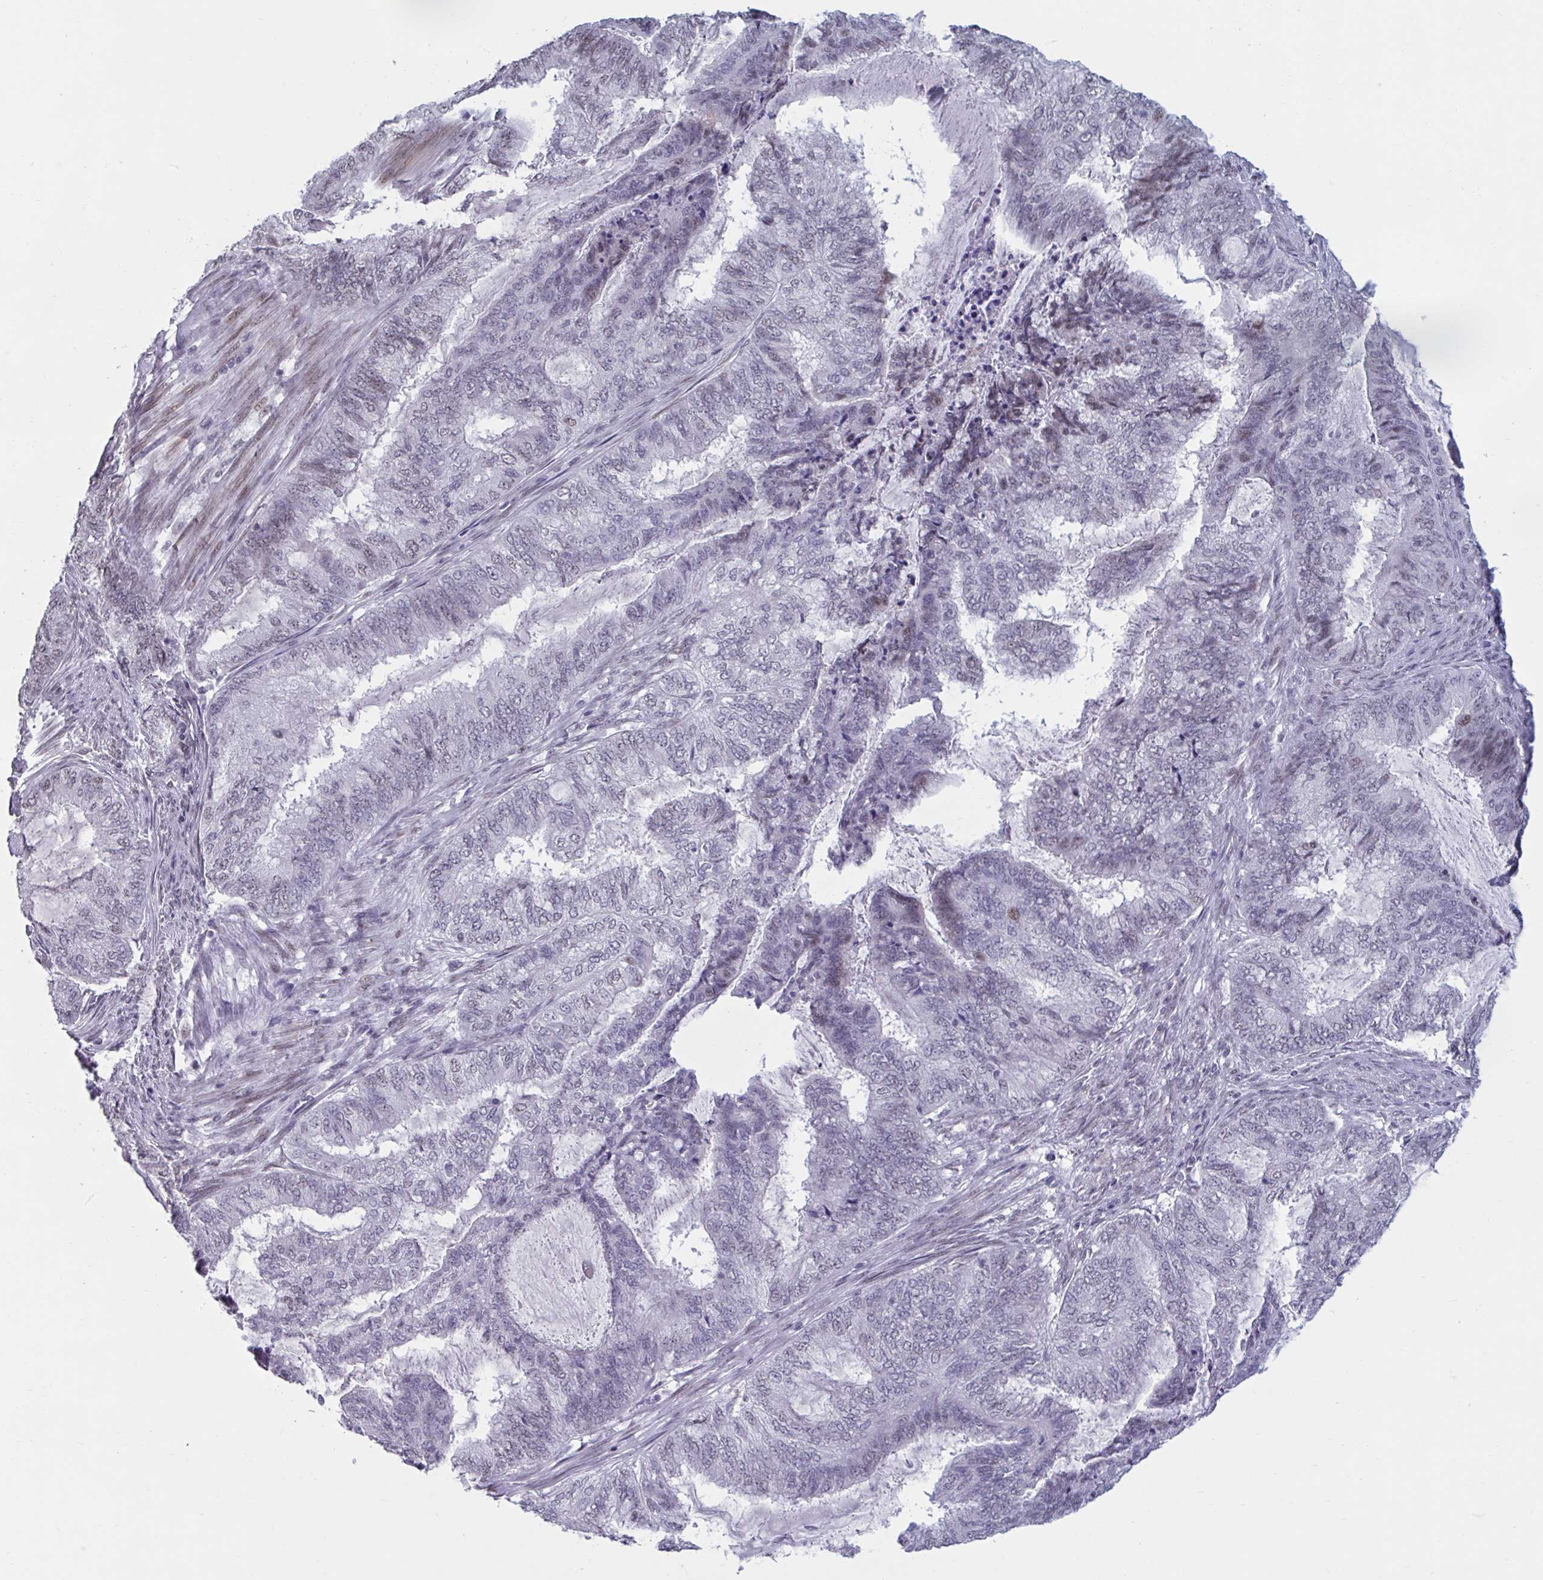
{"staining": {"intensity": "weak", "quantity": "<25%", "location": "nuclear"}, "tissue": "endometrial cancer", "cell_type": "Tumor cells", "image_type": "cancer", "snomed": [{"axis": "morphology", "description": "Adenocarcinoma, NOS"}, {"axis": "topography", "description": "Endometrium"}], "caption": "Immunohistochemistry histopathology image of neoplastic tissue: adenocarcinoma (endometrial) stained with DAB (3,3'-diaminobenzidine) displays no significant protein expression in tumor cells.", "gene": "HSD17B6", "patient": {"sex": "female", "age": 51}}